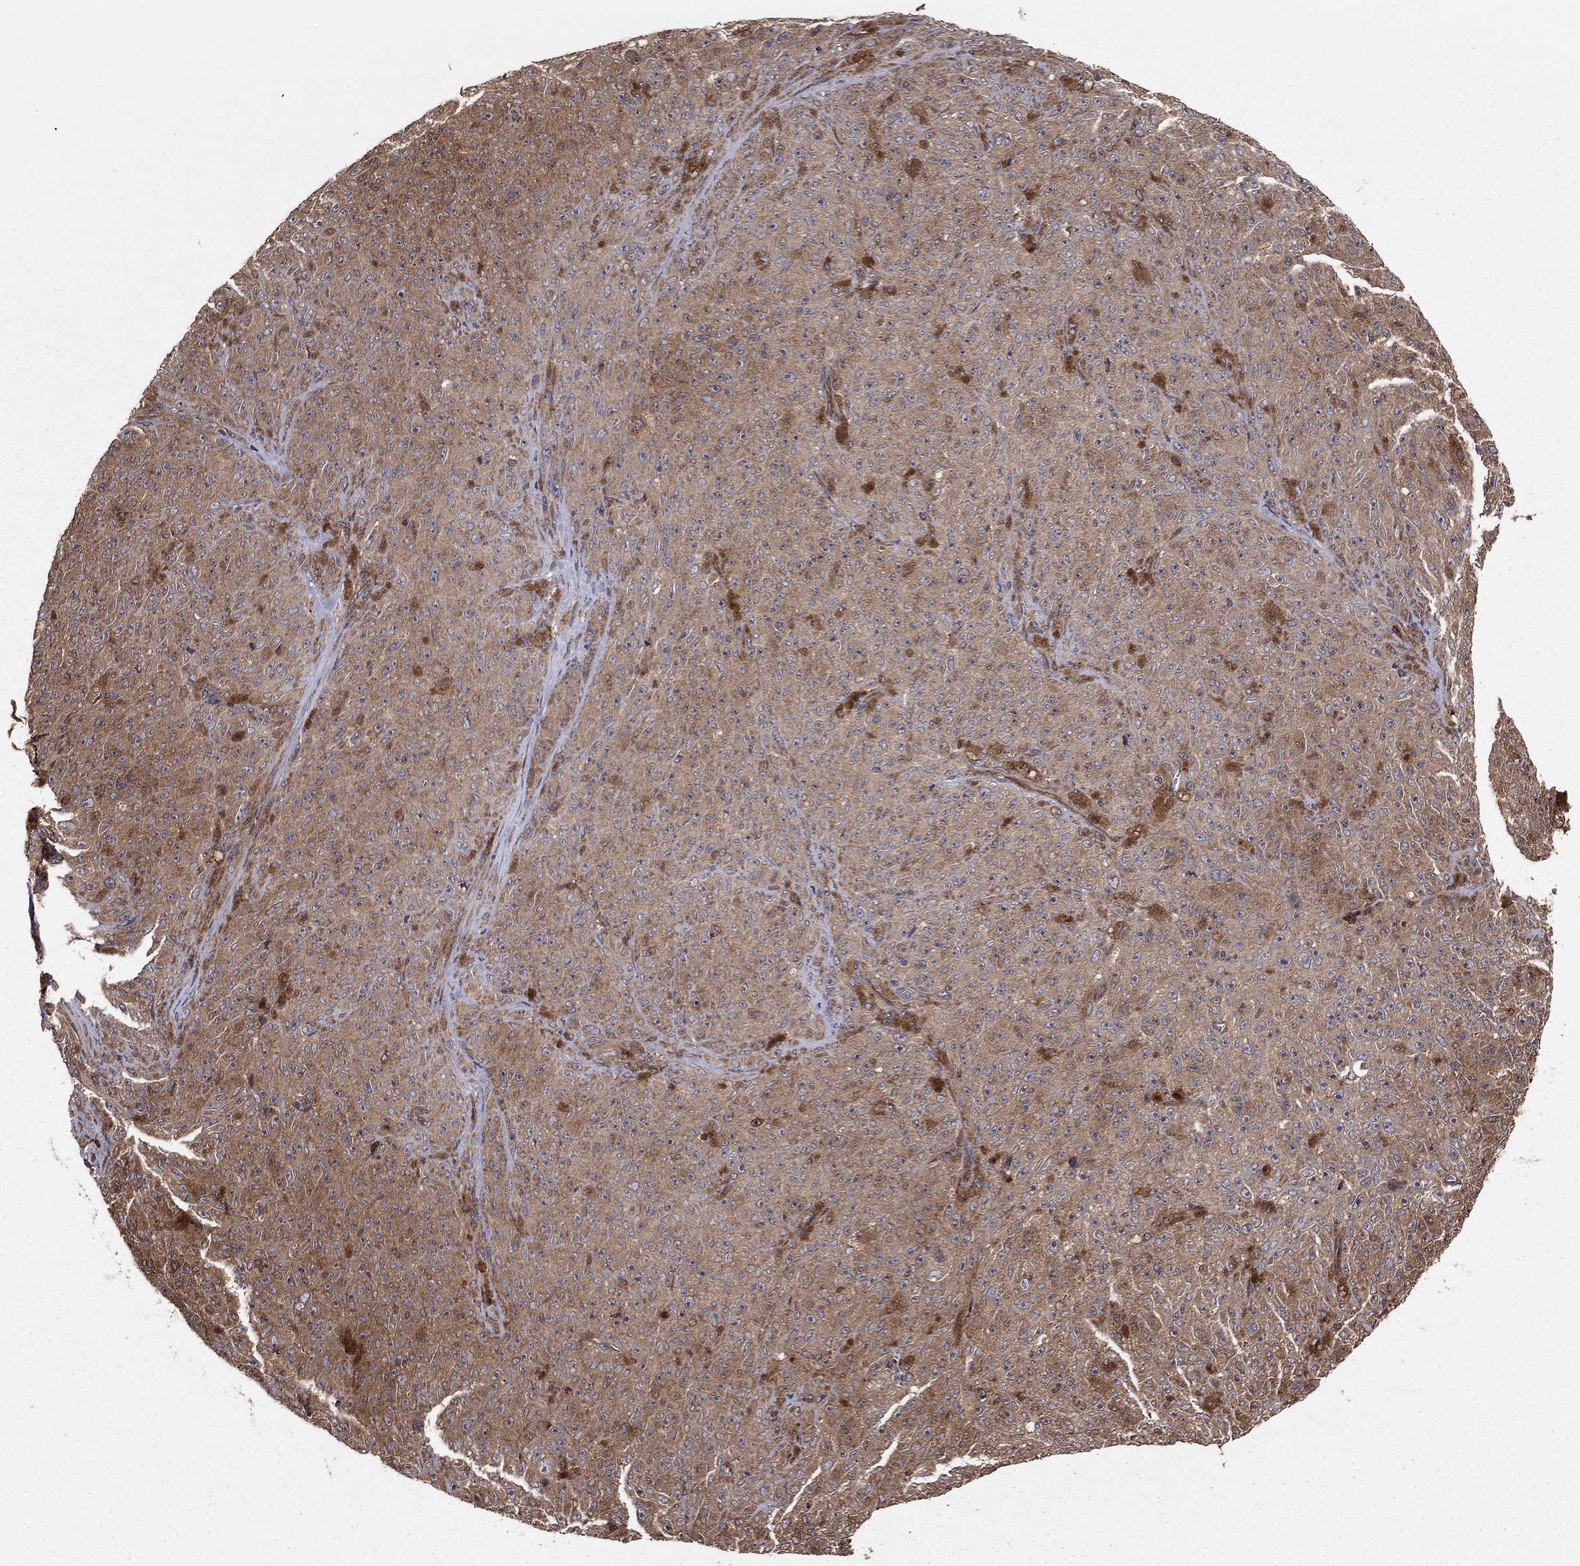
{"staining": {"intensity": "moderate", "quantity": "25%-75%", "location": "cytoplasmic/membranous"}, "tissue": "melanoma", "cell_type": "Tumor cells", "image_type": "cancer", "snomed": [{"axis": "morphology", "description": "Malignant melanoma, NOS"}, {"axis": "topography", "description": "Skin"}], "caption": "Tumor cells display medium levels of moderate cytoplasmic/membranous positivity in about 25%-75% of cells in melanoma.", "gene": "BABAM2", "patient": {"sex": "female", "age": 82}}